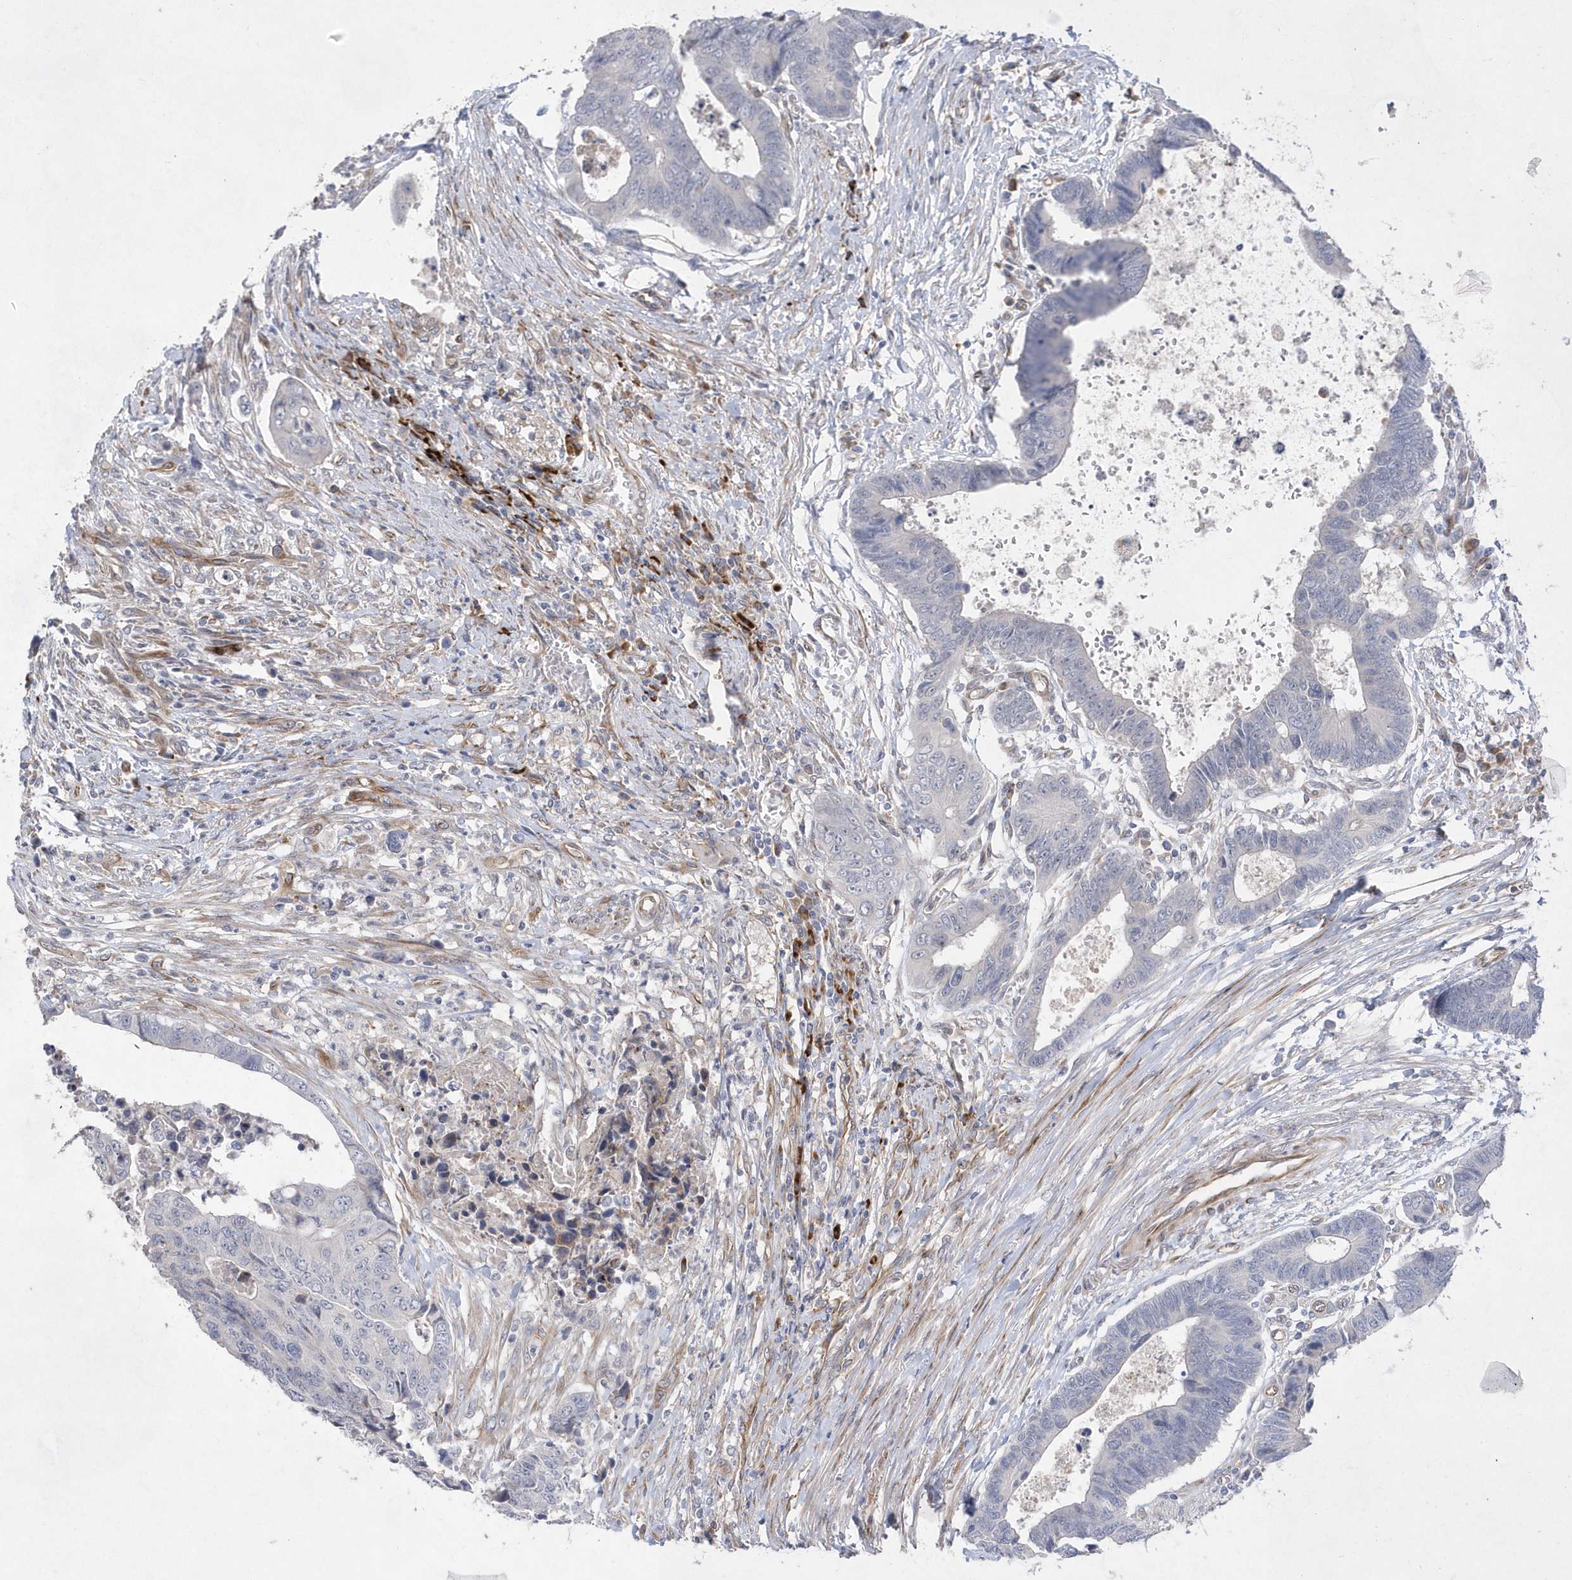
{"staining": {"intensity": "negative", "quantity": "none", "location": "none"}, "tissue": "colorectal cancer", "cell_type": "Tumor cells", "image_type": "cancer", "snomed": [{"axis": "morphology", "description": "Adenocarcinoma, NOS"}, {"axis": "topography", "description": "Rectum"}], "caption": "Immunohistochemistry image of neoplastic tissue: colorectal cancer (adenocarcinoma) stained with DAB exhibits no significant protein expression in tumor cells. (DAB immunohistochemistry, high magnification).", "gene": "TMEM132B", "patient": {"sex": "male", "age": 84}}